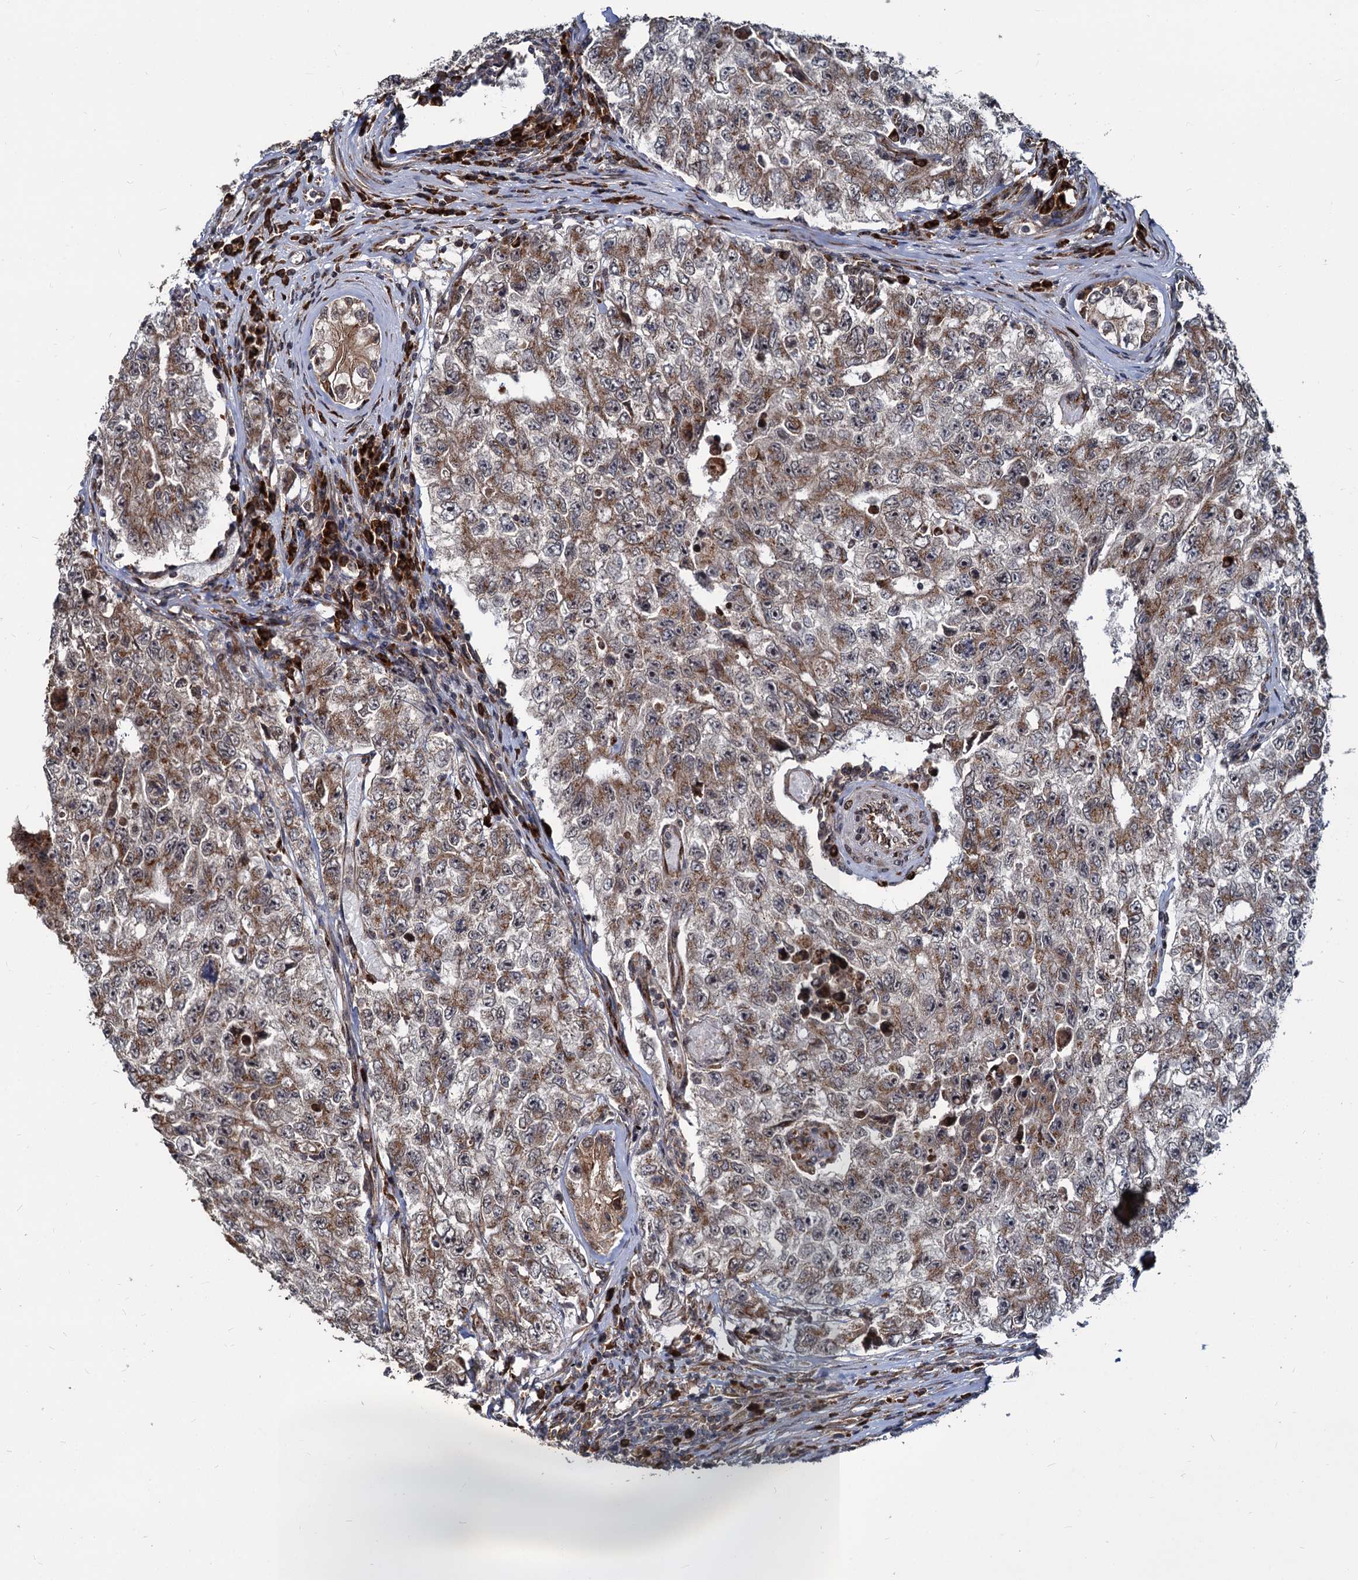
{"staining": {"intensity": "moderate", "quantity": ">75%", "location": "cytoplasmic/membranous"}, "tissue": "testis cancer", "cell_type": "Tumor cells", "image_type": "cancer", "snomed": [{"axis": "morphology", "description": "Carcinoma, Embryonal, NOS"}, {"axis": "topography", "description": "Testis"}], "caption": "Moderate cytoplasmic/membranous staining for a protein is seen in about >75% of tumor cells of testis cancer (embryonal carcinoma) using IHC.", "gene": "SAAL1", "patient": {"sex": "male", "age": 17}}